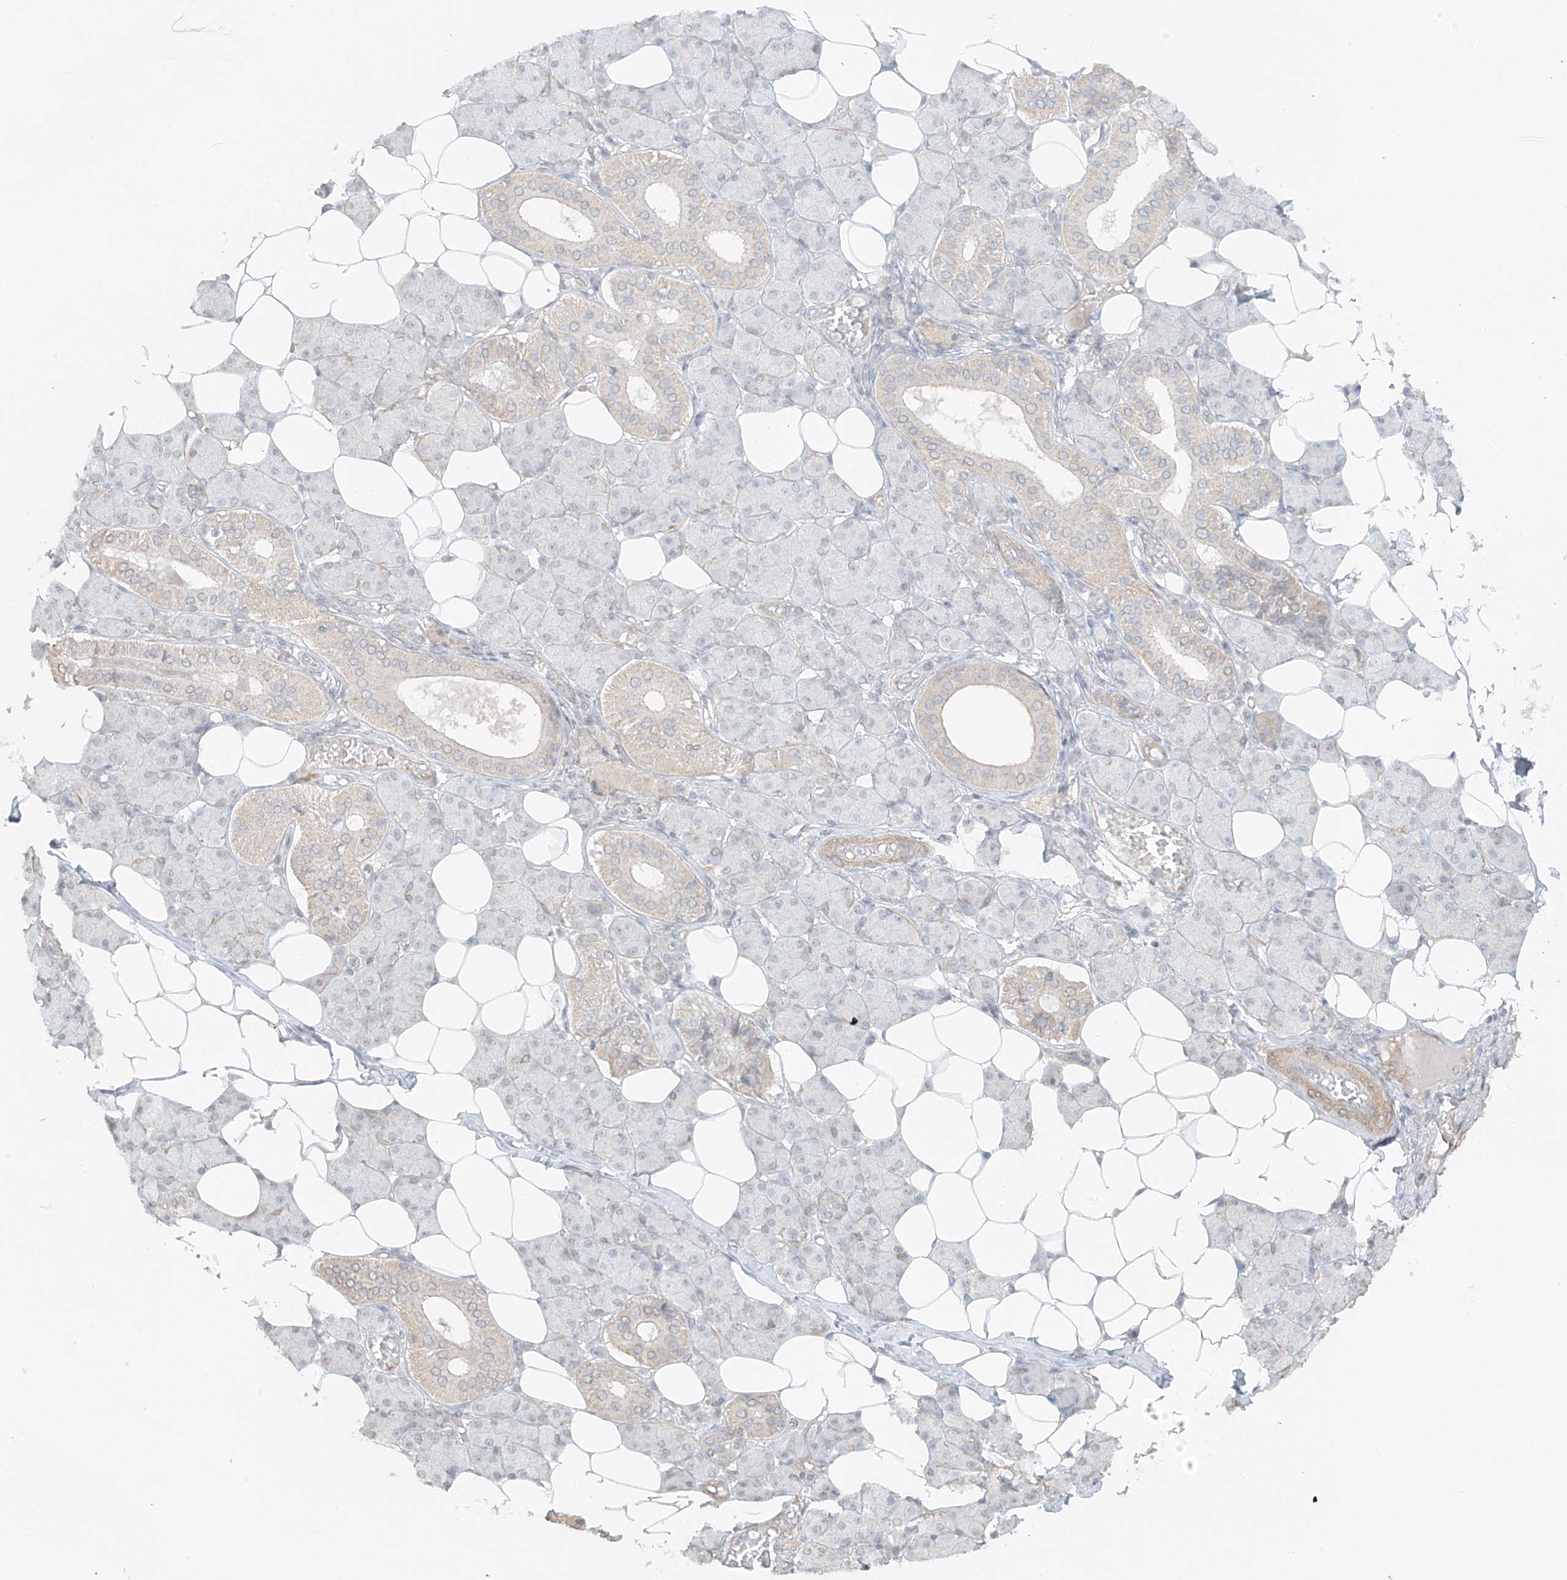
{"staining": {"intensity": "weak", "quantity": "<25%", "location": "cytoplasmic/membranous"}, "tissue": "salivary gland", "cell_type": "Glandular cells", "image_type": "normal", "snomed": [{"axis": "morphology", "description": "Normal tissue, NOS"}, {"axis": "topography", "description": "Salivary gland"}], "caption": "Immunohistochemistry image of normal salivary gland stained for a protein (brown), which demonstrates no expression in glandular cells. Brightfield microscopy of immunohistochemistry stained with DAB (3,3'-diaminobenzidine) (brown) and hematoxylin (blue), captured at high magnification.", "gene": "ABCD1", "patient": {"sex": "female", "age": 33}}